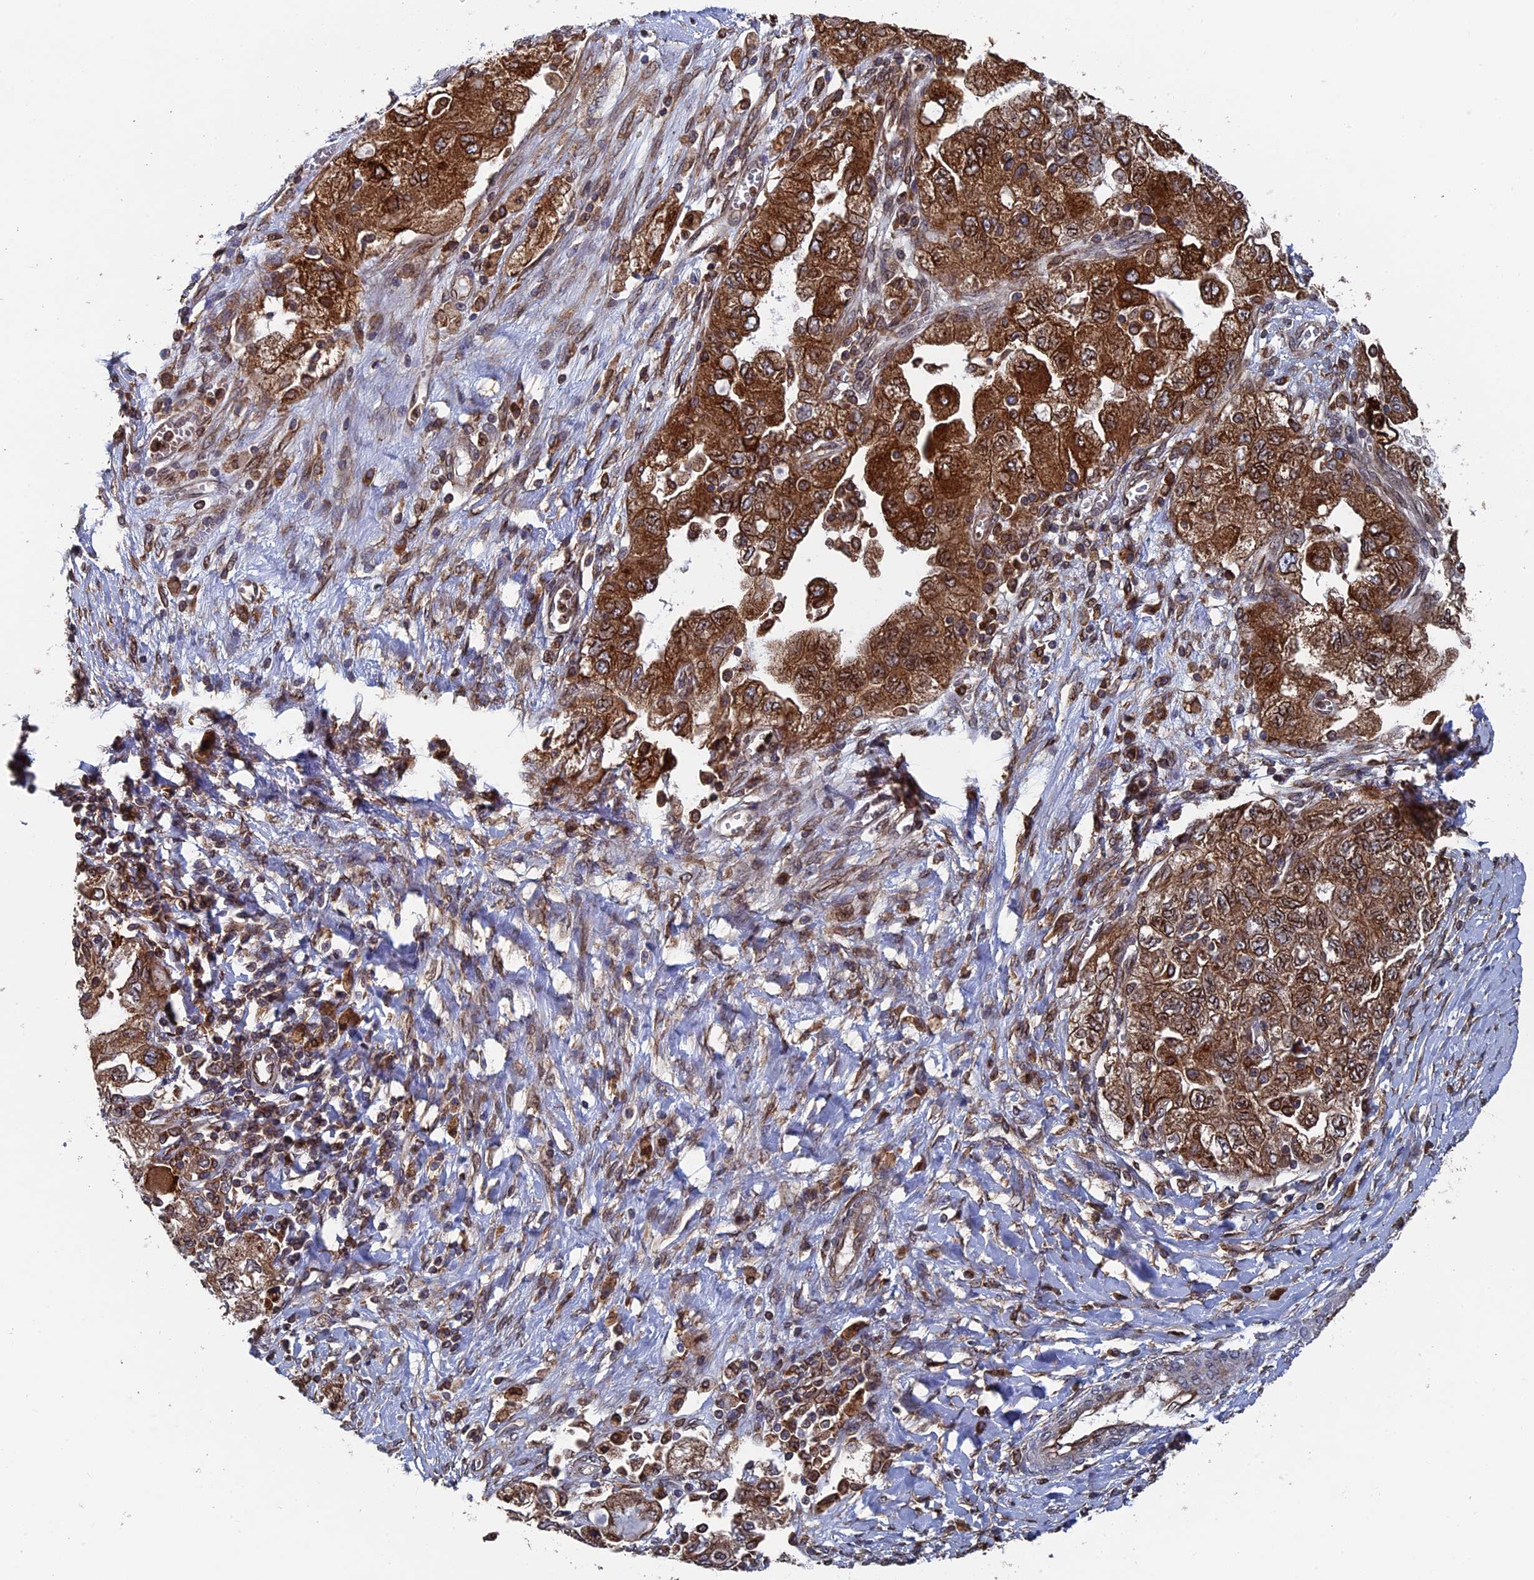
{"staining": {"intensity": "strong", "quantity": ">75%", "location": "cytoplasmic/membranous"}, "tissue": "ovarian cancer", "cell_type": "Tumor cells", "image_type": "cancer", "snomed": [{"axis": "morphology", "description": "Carcinoma, NOS"}, {"axis": "morphology", "description": "Cystadenocarcinoma, serous, NOS"}, {"axis": "topography", "description": "Ovary"}], "caption": "This photomicrograph demonstrates immunohistochemistry staining of ovarian cancer (carcinoma), with high strong cytoplasmic/membranous positivity in about >75% of tumor cells.", "gene": "RPUSD1", "patient": {"sex": "female", "age": 69}}